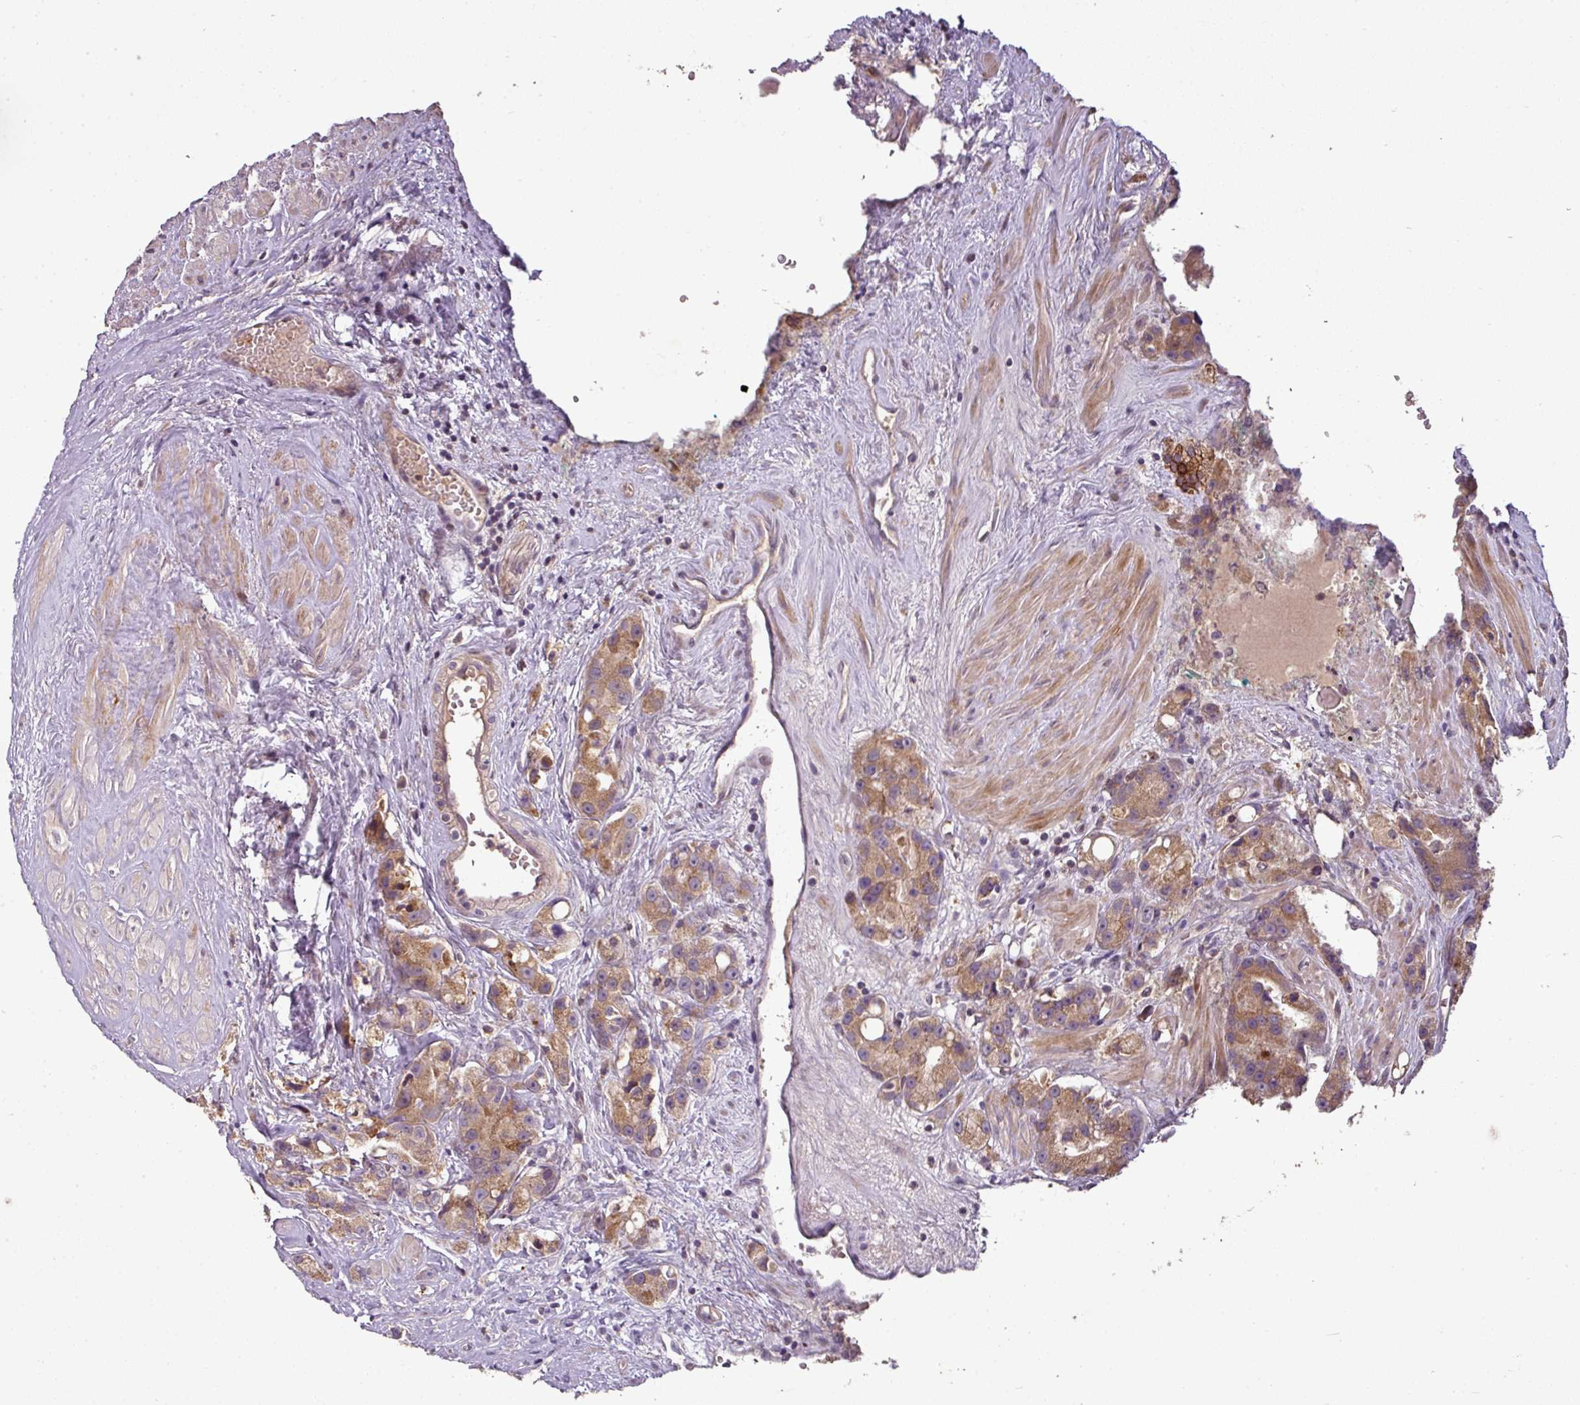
{"staining": {"intensity": "moderate", "quantity": ">75%", "location": "cytoplasmic/membranous"}, "tissue": "prostate cancer", "cell_type": "Tumor cells", "image_type": "cancer", "snomed": [{"axis": "morphology", "description": "Adenocarcinoma, High grade"}, {"axis": "topography", "description": "Prostate"}], "caption": "A brown stain shows moderate cytoplasmic/membranous expression of a protein in human prostate cancer tumor cells.", "gene": "SPCS3", "patient": {"sex": "male", "age": 74}}